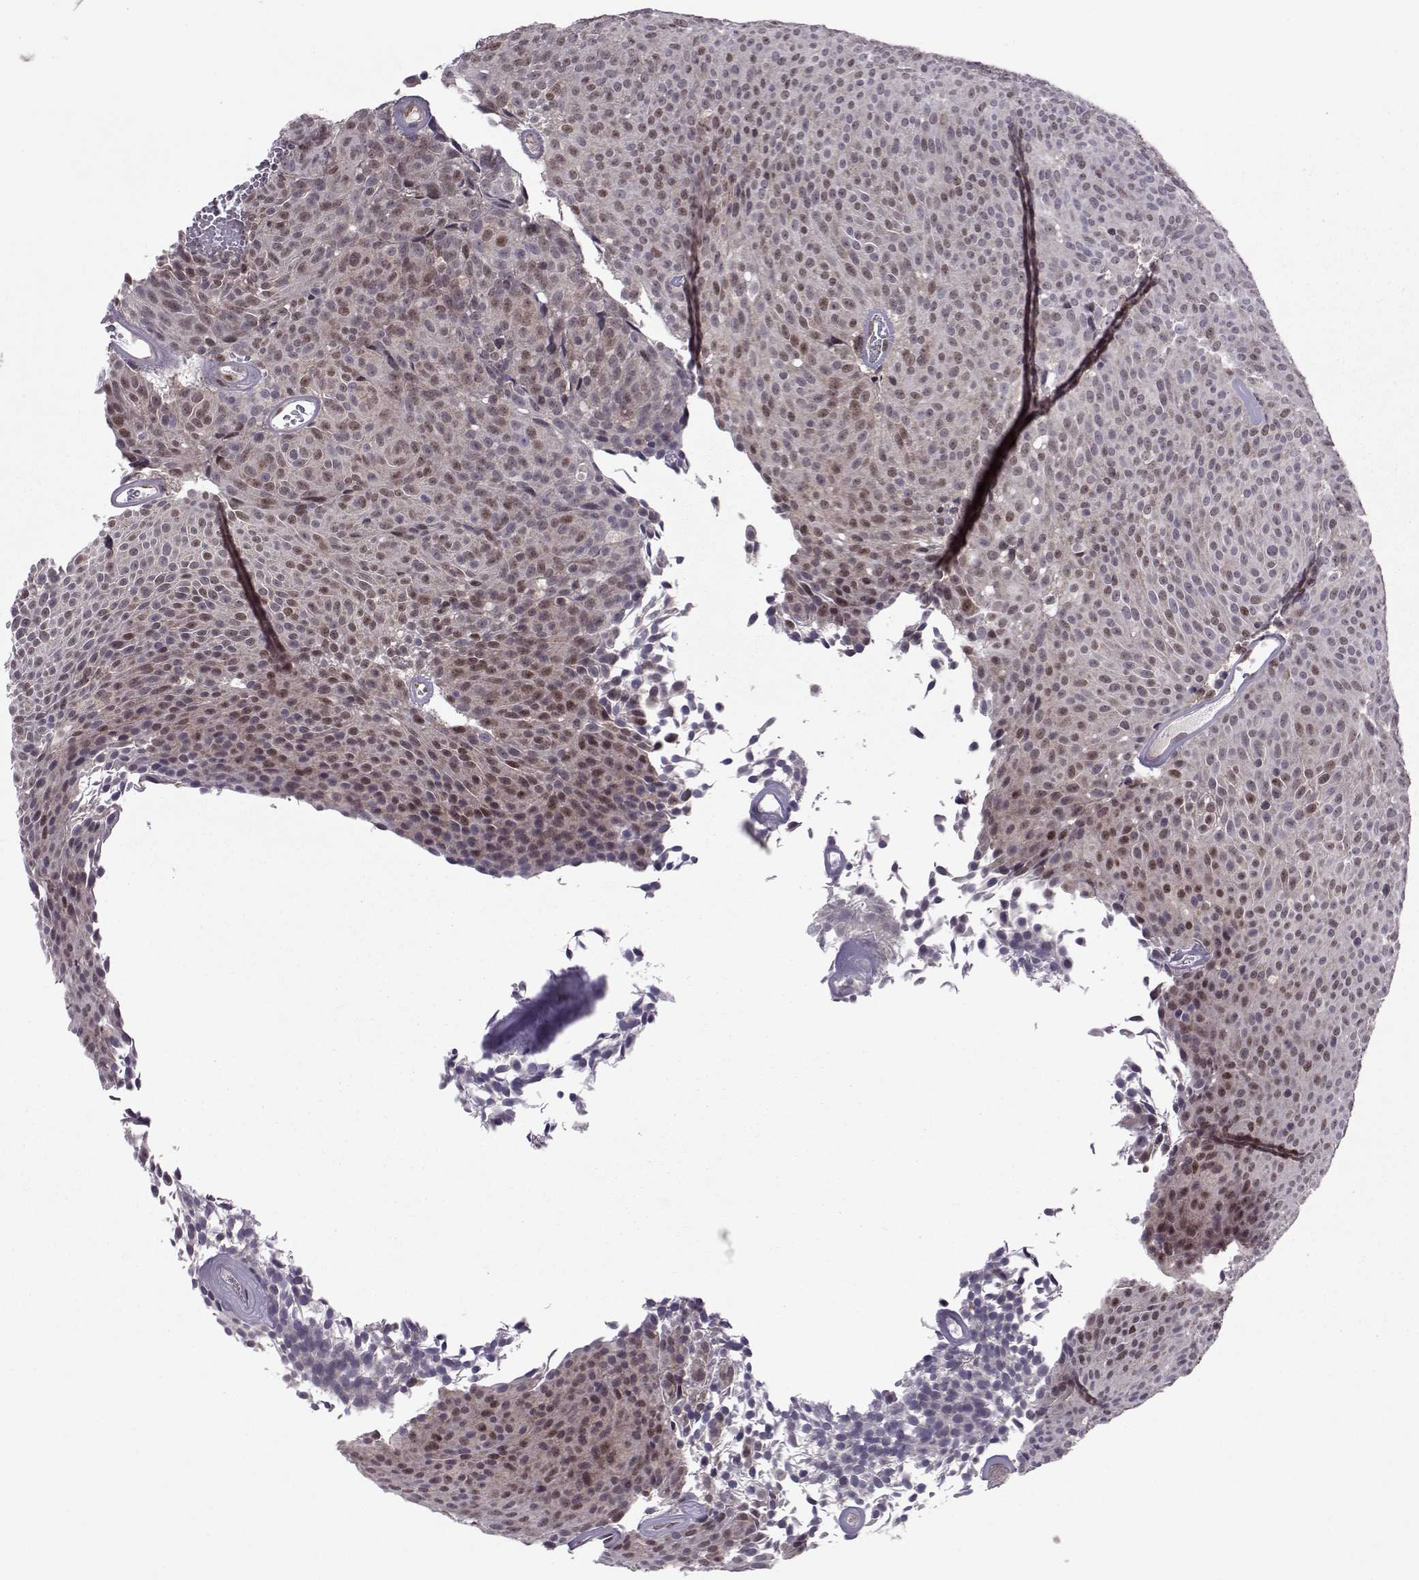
{"staining": {"intensity": "moderate", "quantity": "<25%", "location": "nuclear"}, "tissue": "urothelial cancer", "cell_type": "Tumor cells", "image_type": "cancer", "snomed": [{"axis": "morphology", "description": "Urothelial carcinoma, Low grade"}, {"axis": "topography", "description": "Urinary bladder"}], "caption": "Immunohistochemistry (IHC) of human urothelial carcinoma (low-grade) shows low levels of moderate nuclear expression in about <25% of tumor cells.", "gene": "CDK4", "patient": {"sex": "male", "age": 77}}